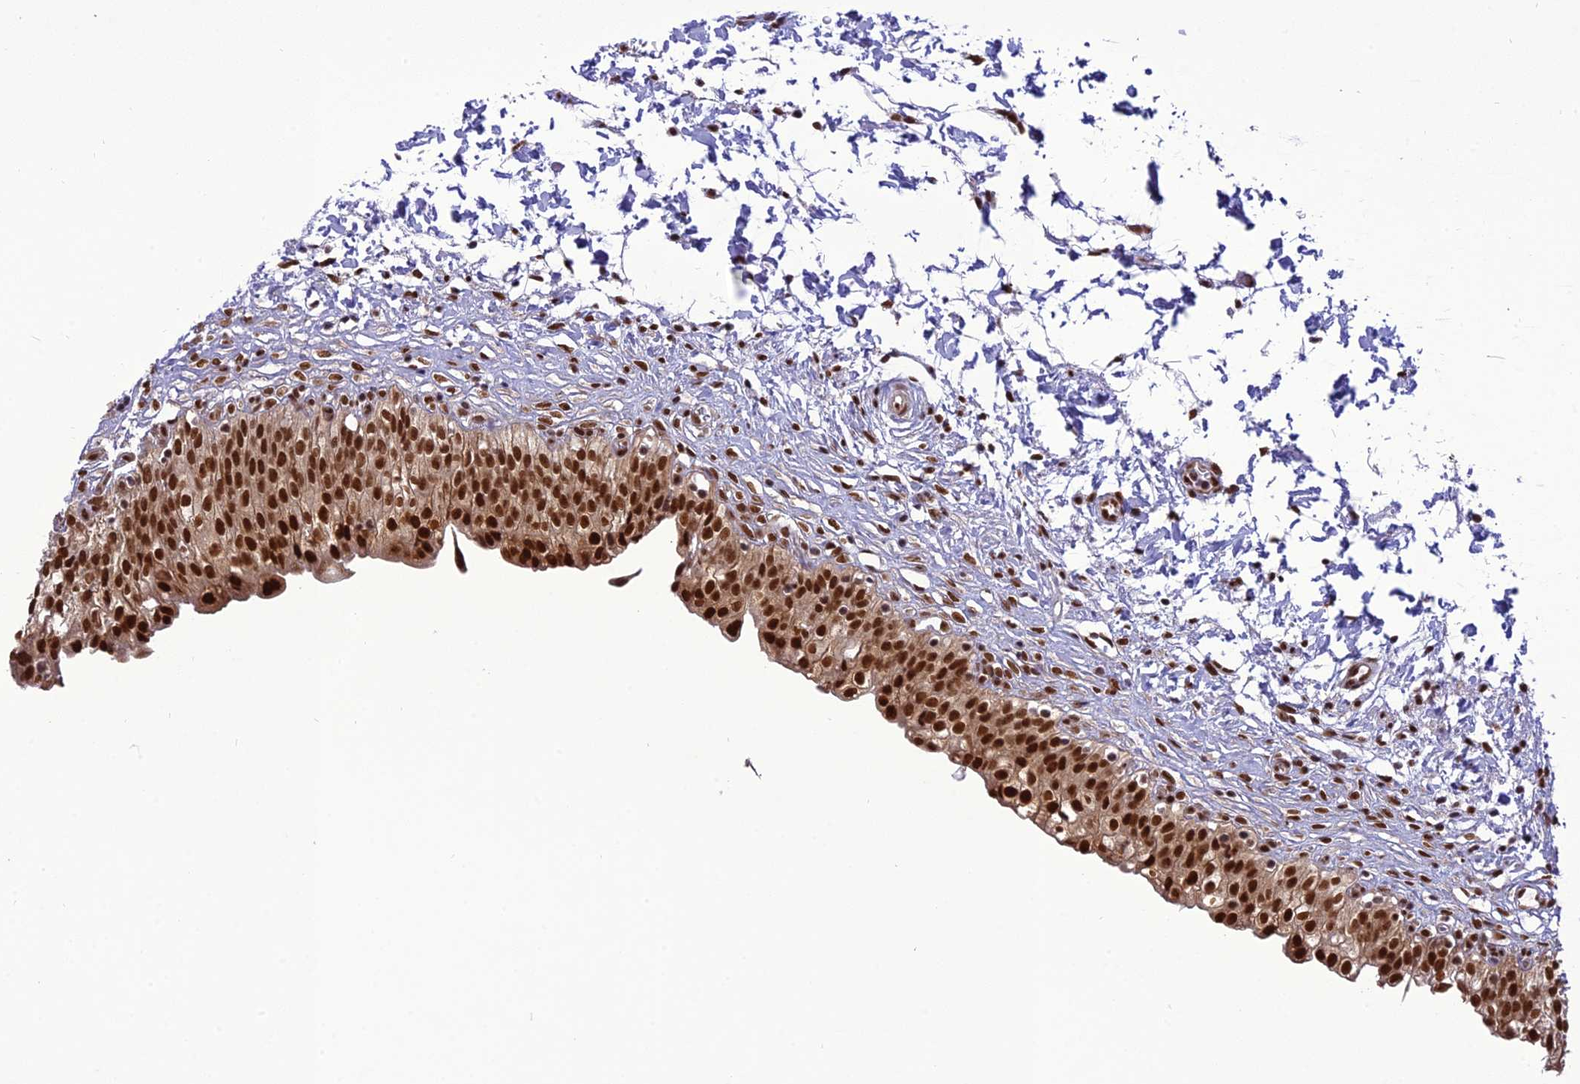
{"staining": {"intensity": "strong", "quantity": ">75%", "location": "nuclear"}, "tissue": "urinary bladder", "cell_type": "Urothelial cells", "image_type": "normal", "snomed": [{"axis": "morphology", "description": "Normal tissue, NOS"}, {"axis": "topography", "description": "Urinary bladder"}], "caption": "Protein analysis of benign urinary bladder reveals strong nuclear expression in approximately >75% of urothelial cells.", "gene": "DDX1", "patient": {"sex": "male", "age": 55}}